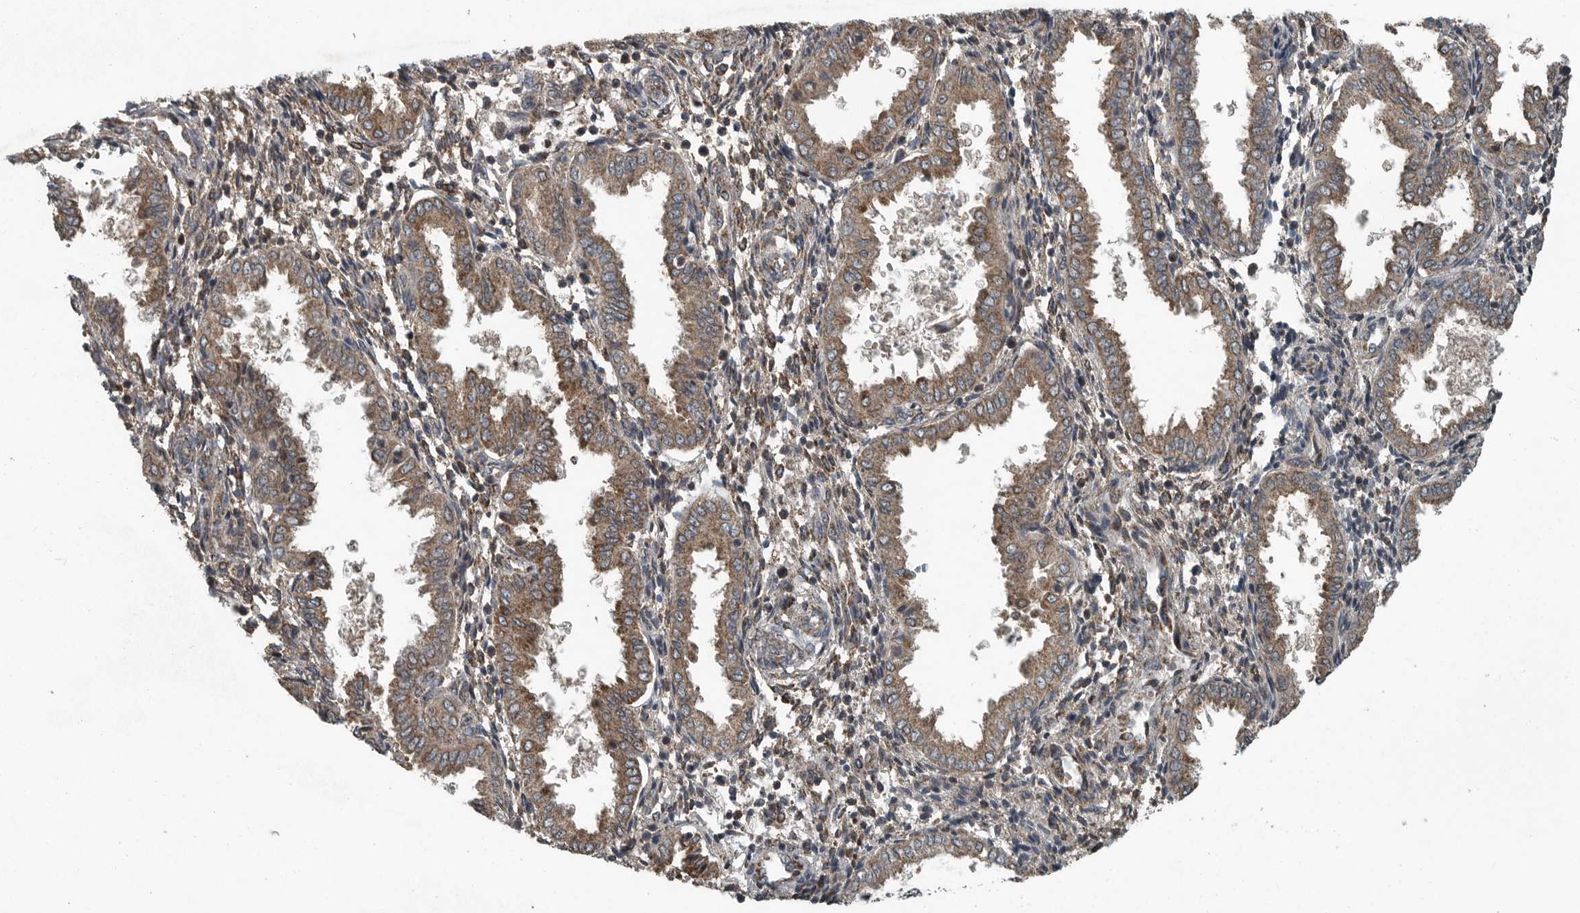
{"staining": {"intensity": "weak", "quantity": "<25%", "location": "cytoplasmic/membranous"}, "tissue": "endometrium", "cell_type": "Cells in endometrial stroma", "image_type": "normal", "snomed": [{"axis": "morphology", "description": "Normal tissue, NOS"}, {"axis": "topography", "description": "Endometrium"}], "caption": "DAB (3,3'-diaminobenzidine) immunohistochemical staining of benign endometrium demonstrates no significant positivity in cells in endometrial stroma.", "gene": "IL6ST", "patient": {"sex": "female", "age": 33}}